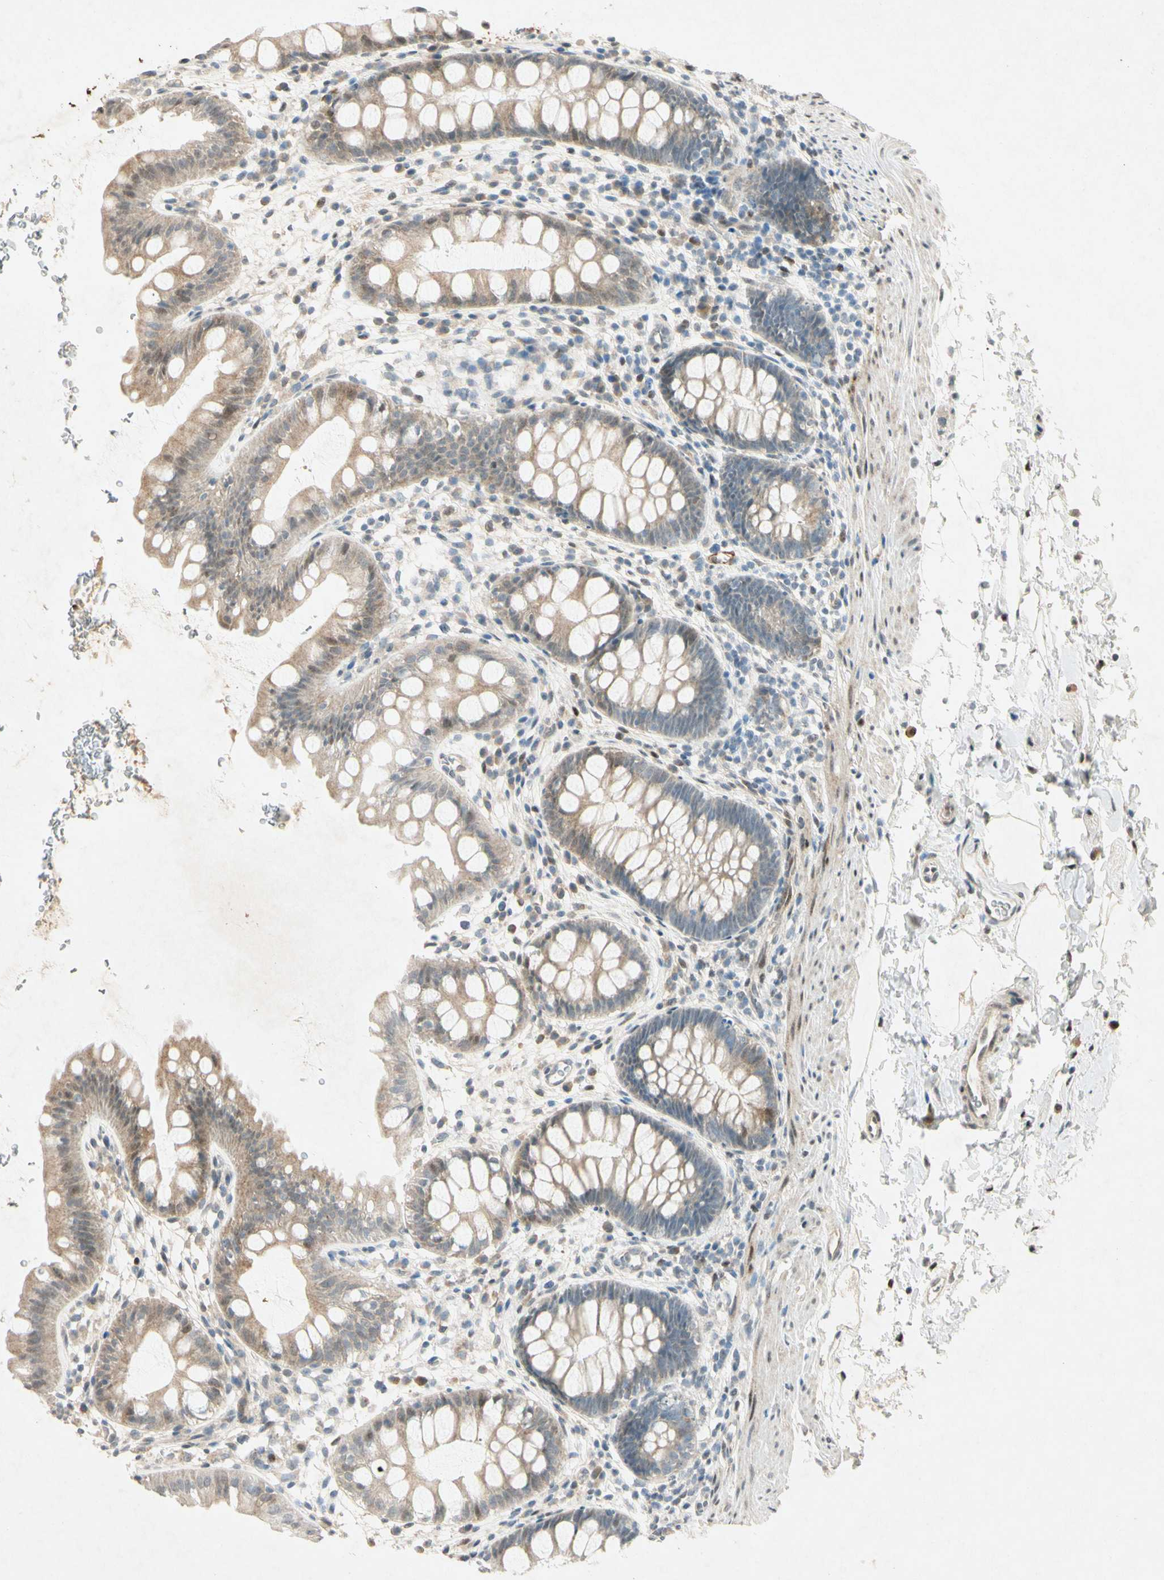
{"staining": {"intensity": "weak", "quantity": "25%-75%", "location": "cytoplasmic/membranous"}, "tissue": "rectum", "cell_type": "Glandular cells", "image_type": "normal", "snomed": [{"axis": "morphology", "description": "Normal tissue, NOS"}, {"axis": "topography", "description": "Rectum"}], "caption": "DAB immunohistochemical staining of benign rectum shows weak cytoplasmic/membranous protein staining in approximately 25%-75% of glandular cells. The staining is performed using DAB (3,3'-diaminobenzidine) brown chromogen to label protein expression. The nuclei are counter-stained blue using hematoxylin.", "gene": "HSPA1B", "patient": {"sex": "female", "age": 24}}